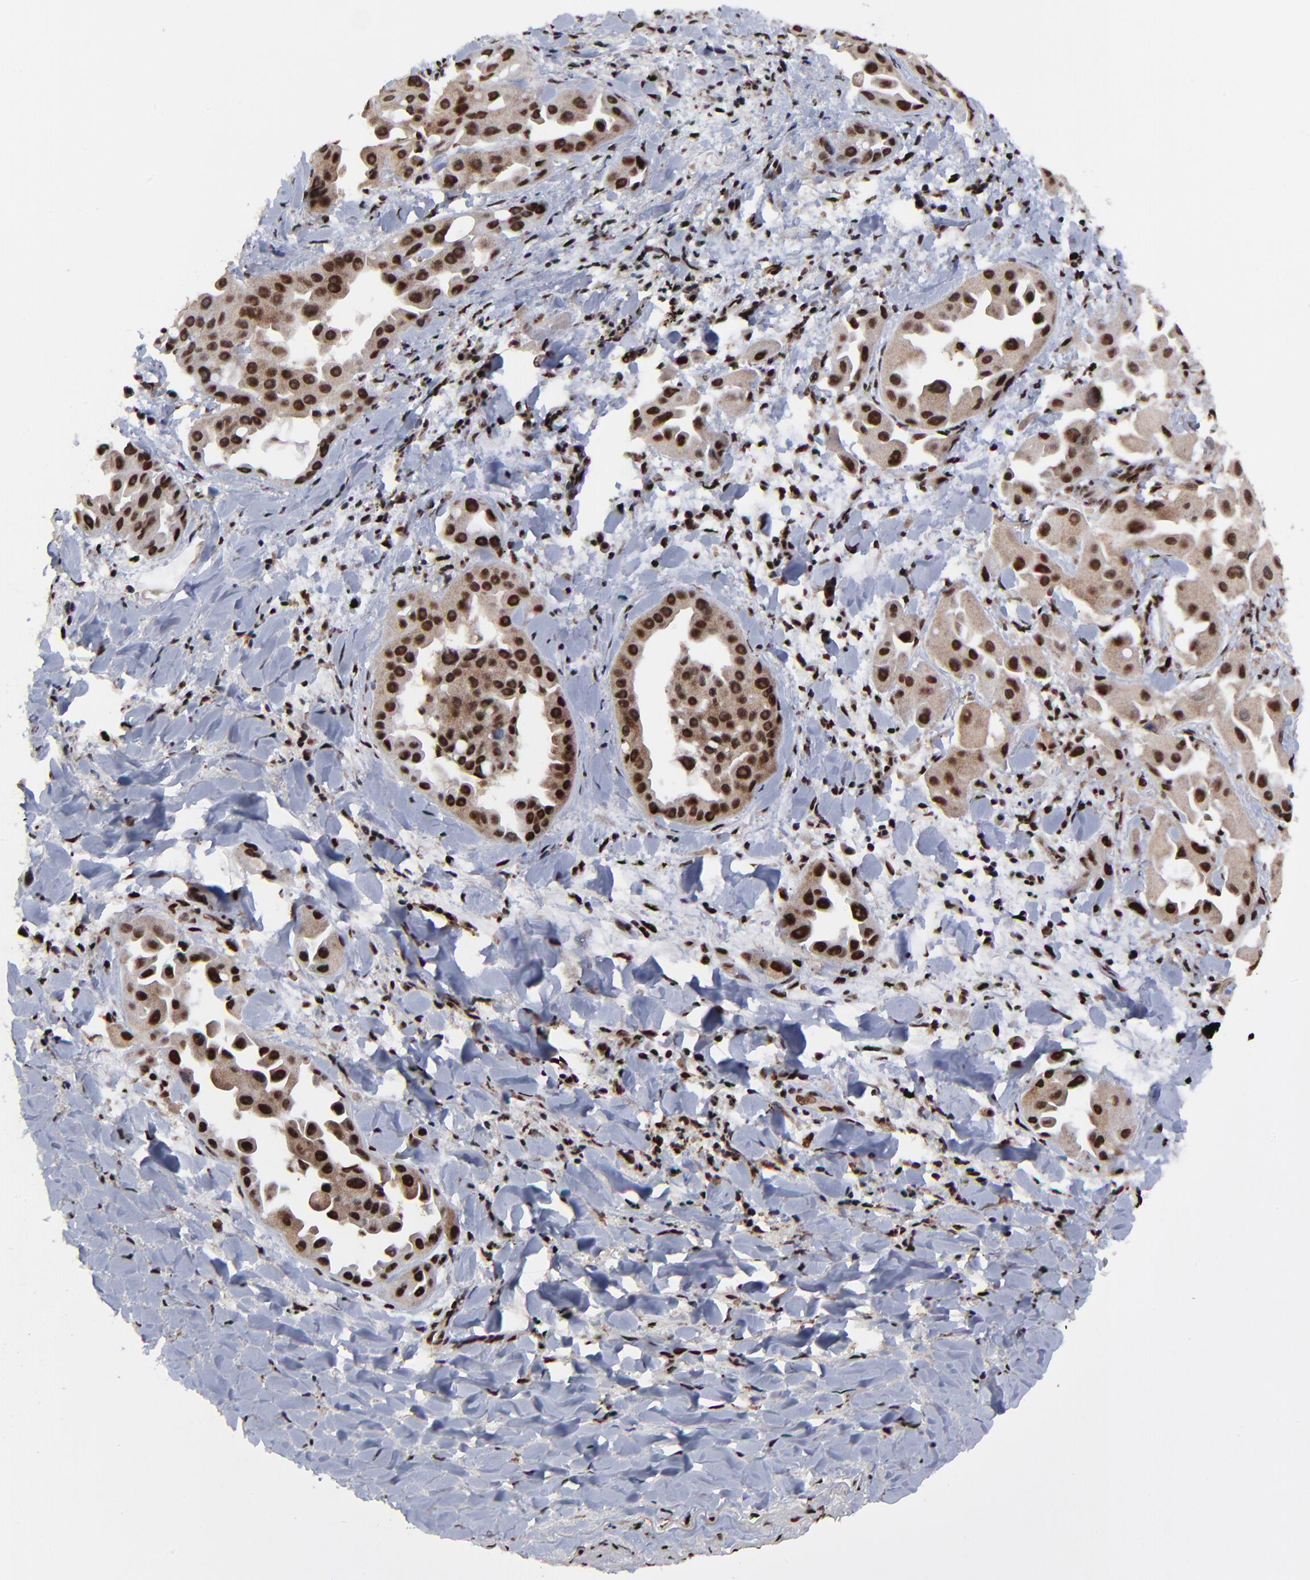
{"staining": {"intensity": "strong", "quantity": ">75%", "location": "nuclear"}, "tissue": "lung cancer", "cell_type": "Tumor cells", "image_type": "cancer", "snomed": [{"axis": "morphology", "description": "Normal tissue, NOS"}, {"axis": "morphology", "description": "Adenocarcinoma, NOS"}, {"axis": "topography", "description": "Bronchus"}], "caption": "A brown stain shows strong nuclear staining of a protein in adenocarcinoma (lung) tumor cells.", "gene": "RBM22", "patient": {"sex": "male", "age": 68}}